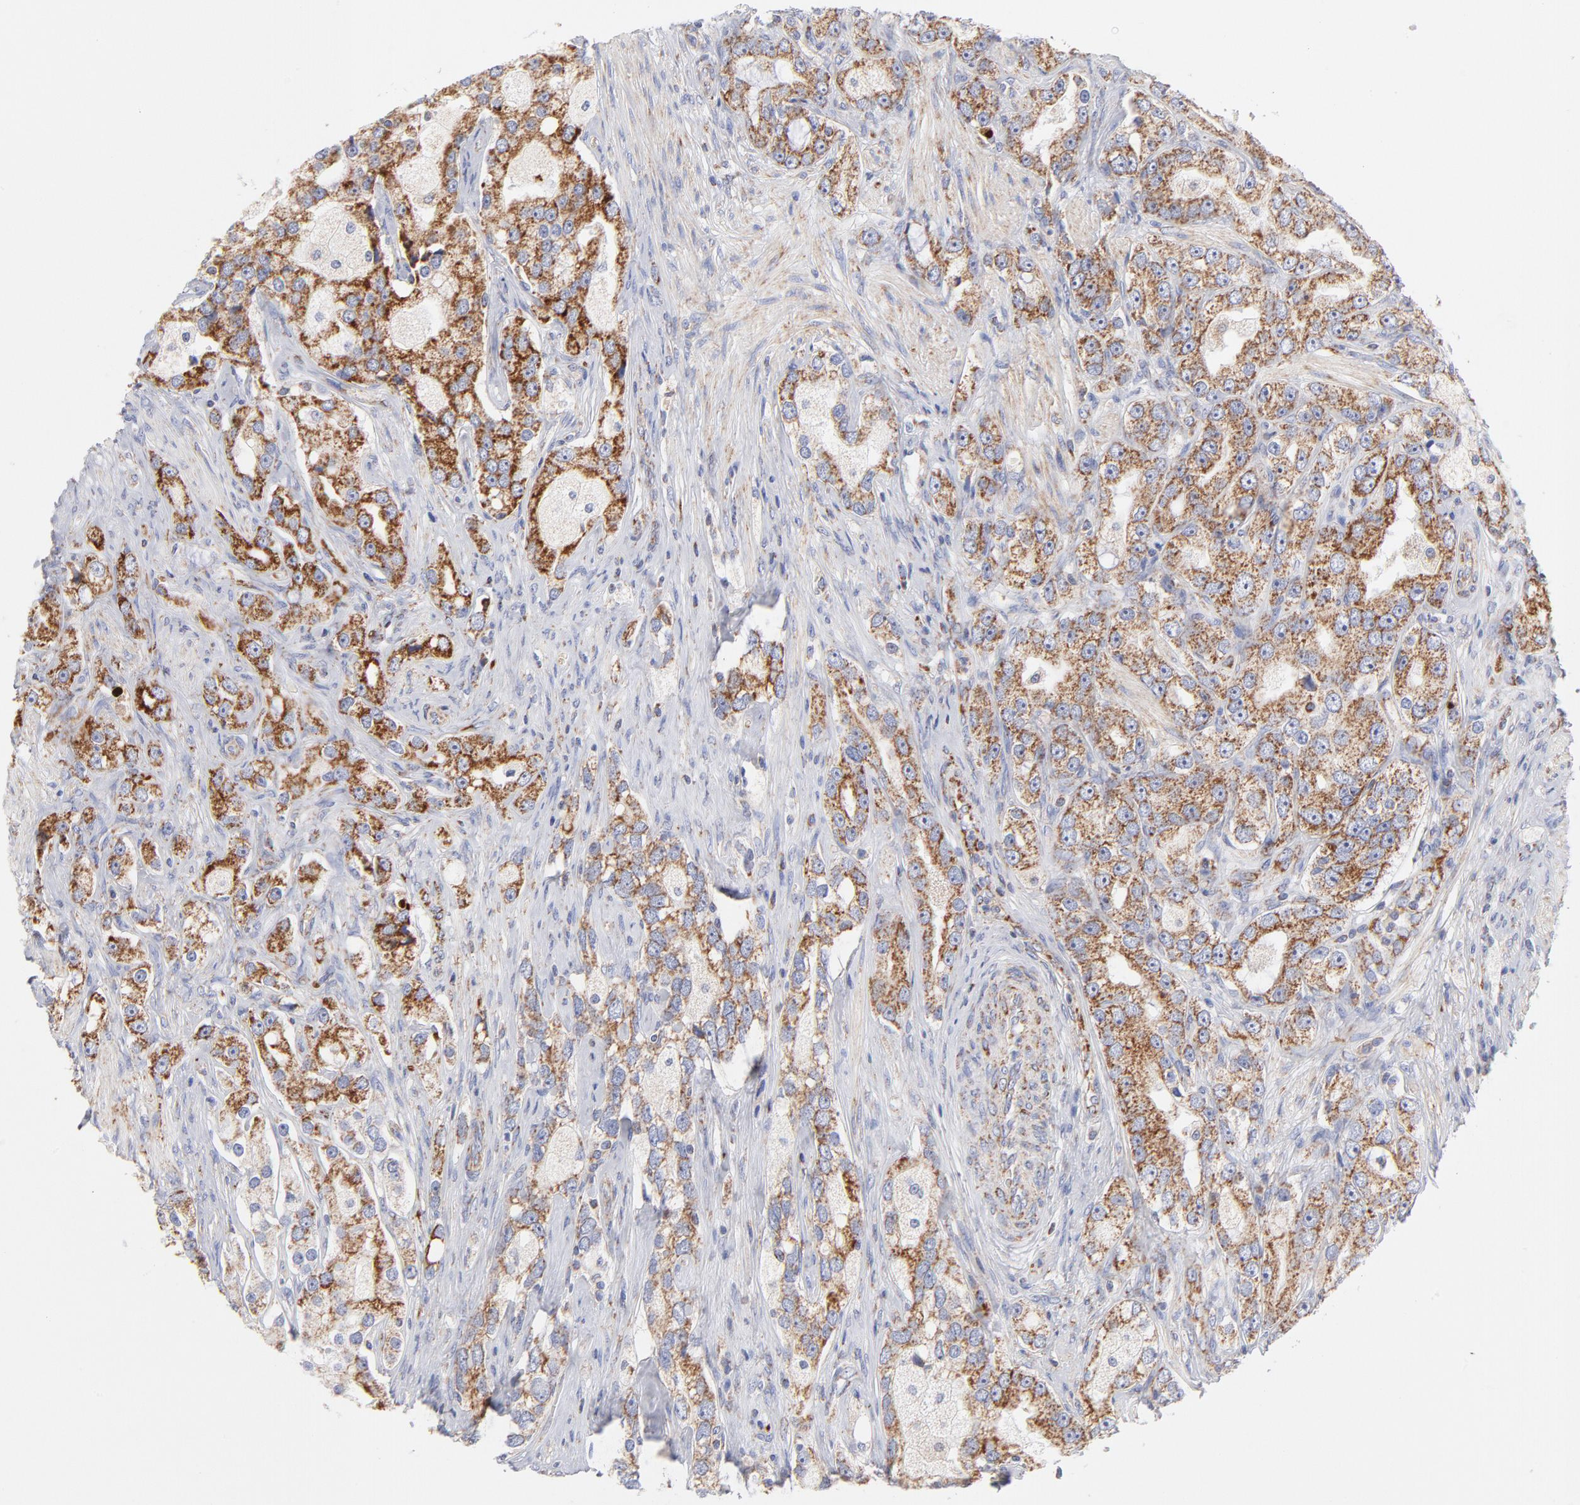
{"staining": {"intensity": "moderate", "quantity": ">75%", "location": "cytoplasmic/membranous"}, "tissue": "prostate cancer", "cell_type": "Tumor cells", "image_type": "cancer", "snomed": [{"axis": "morphology", "description": "Adenocarcinoma, High grade"}, {"axis": "topography", "description": "Prostate"}], "caption": "This is a photomicrograph of immunohistochemistry staining of prostate adenocarcinoma (high-grade), which shows moderate expression in the cytoplasmic/membranous of tumor cells.", "gene": "TIMM8A", "patient": {"sex": "male", "age": 63}}